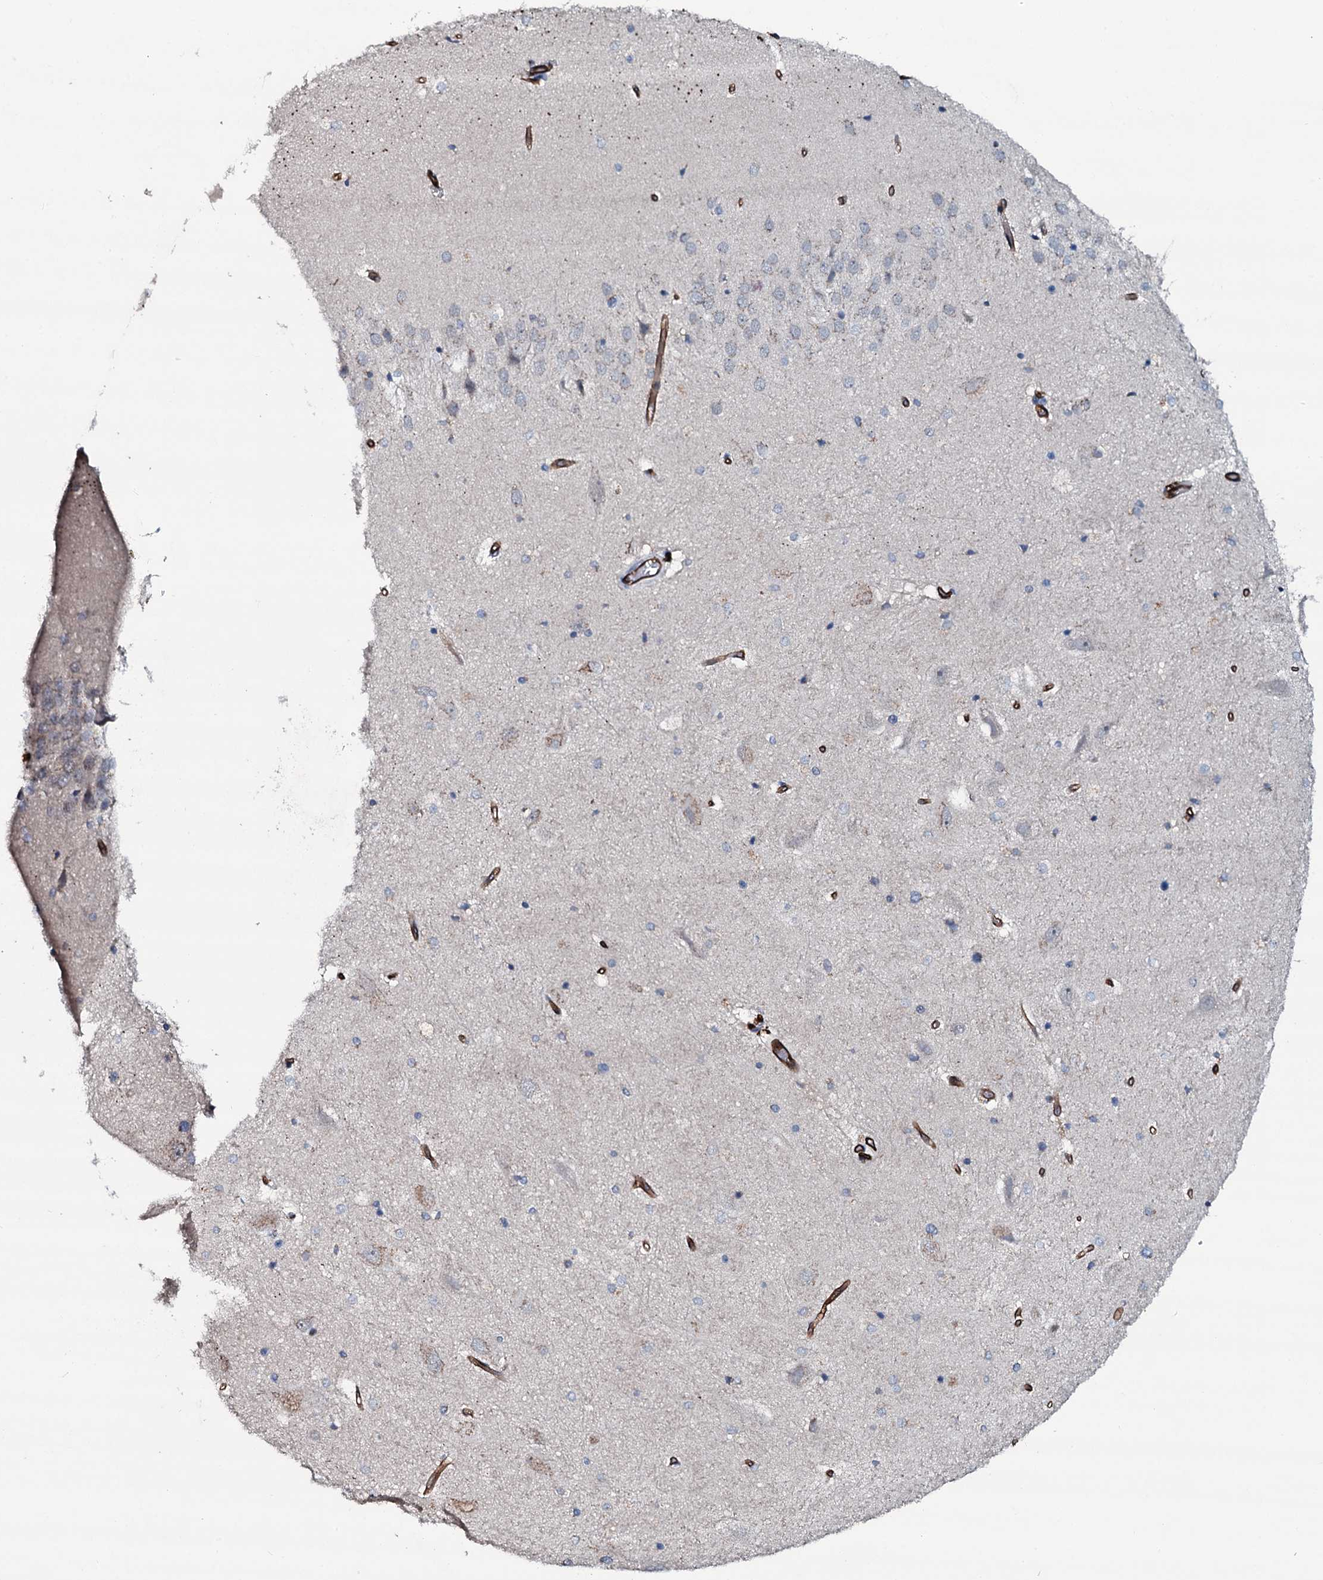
{"staining": {"intensity": "negative", "quantity": "none", "location": "none"}, "tissue": "hippocampus", "cell_type": "Glial cells", "image_type": "normal", "snomed": [{"axis": "morphology", "description": "Normal tissue, NOS"}, {"axis": "topography", "description": "Hippocampus"}], "caption": "DAB (3,3'-diaminobenzidine) immunohistochemical staining of unremarkable human hippocampus shows no significant staining in glial cells. The staining was performed using DAB to visualize the protein expression in brown, while the nuclei were stained in blue with hematoxylin (Magnification: 20x).", "gene": "CLEC14A", "patient": {"sex": "female", "age": 52}}